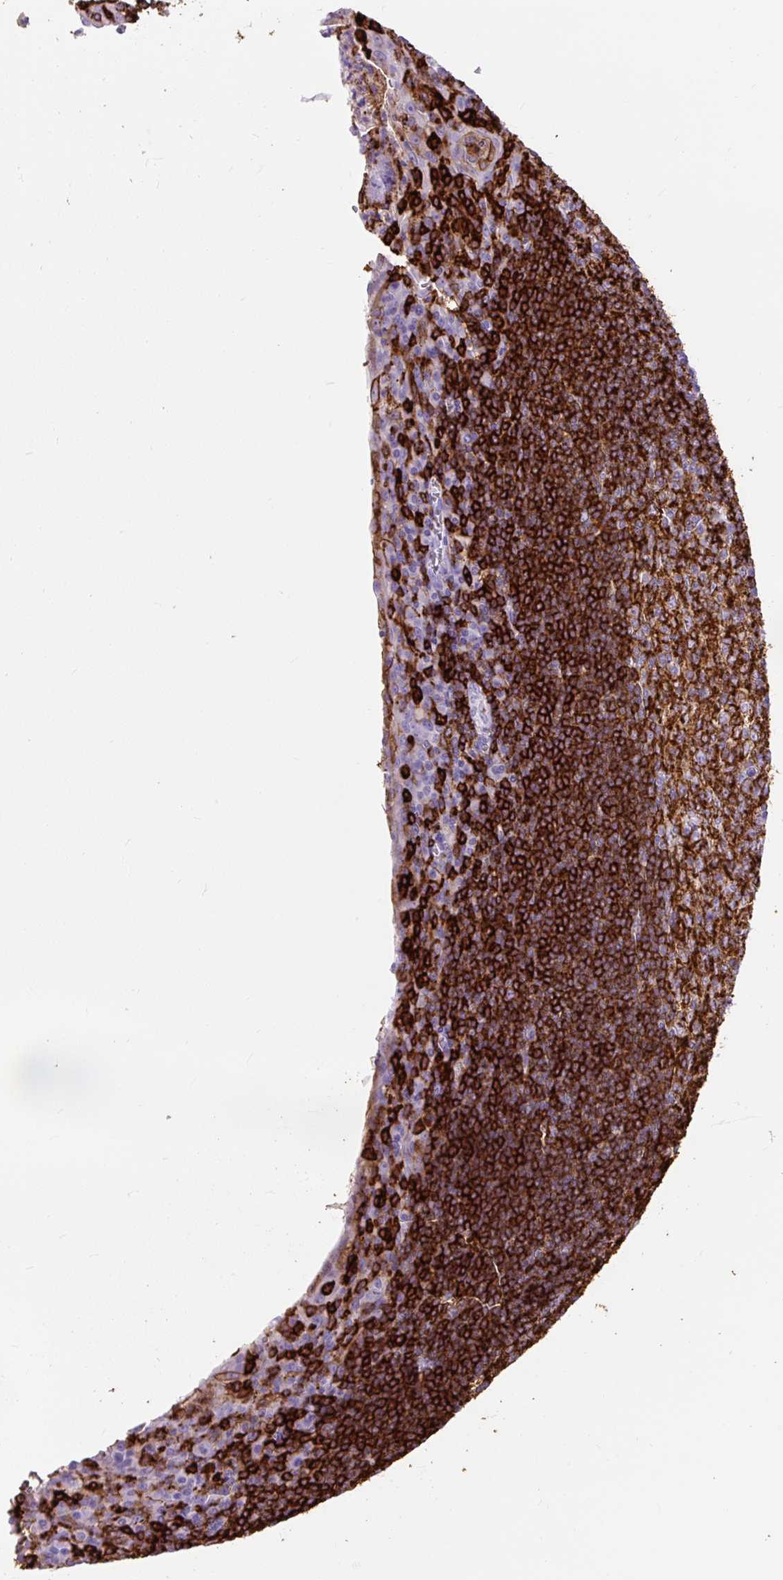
{"staining": {"intensity": "strong", "quantity": ">75%", "location": "cytoplasmic/membranous"}, "tissue": "tonsil", "cell_type": "Germinal center cells", "image_type": "normal", "snomed": [{"axis": "morphology", "description": "Normal tissue, NOS"}, {"axis": "topography", "description": "Tonsil"}], "caption": "This micrograph displays immunohistochemistry staining of unremarkable human tonsil, with high strong cytoplasmic/membranous staining in approximately >75% of germinal center cells.", "gene": "HLA", "patient": {"sex": "male", "age": 27}}